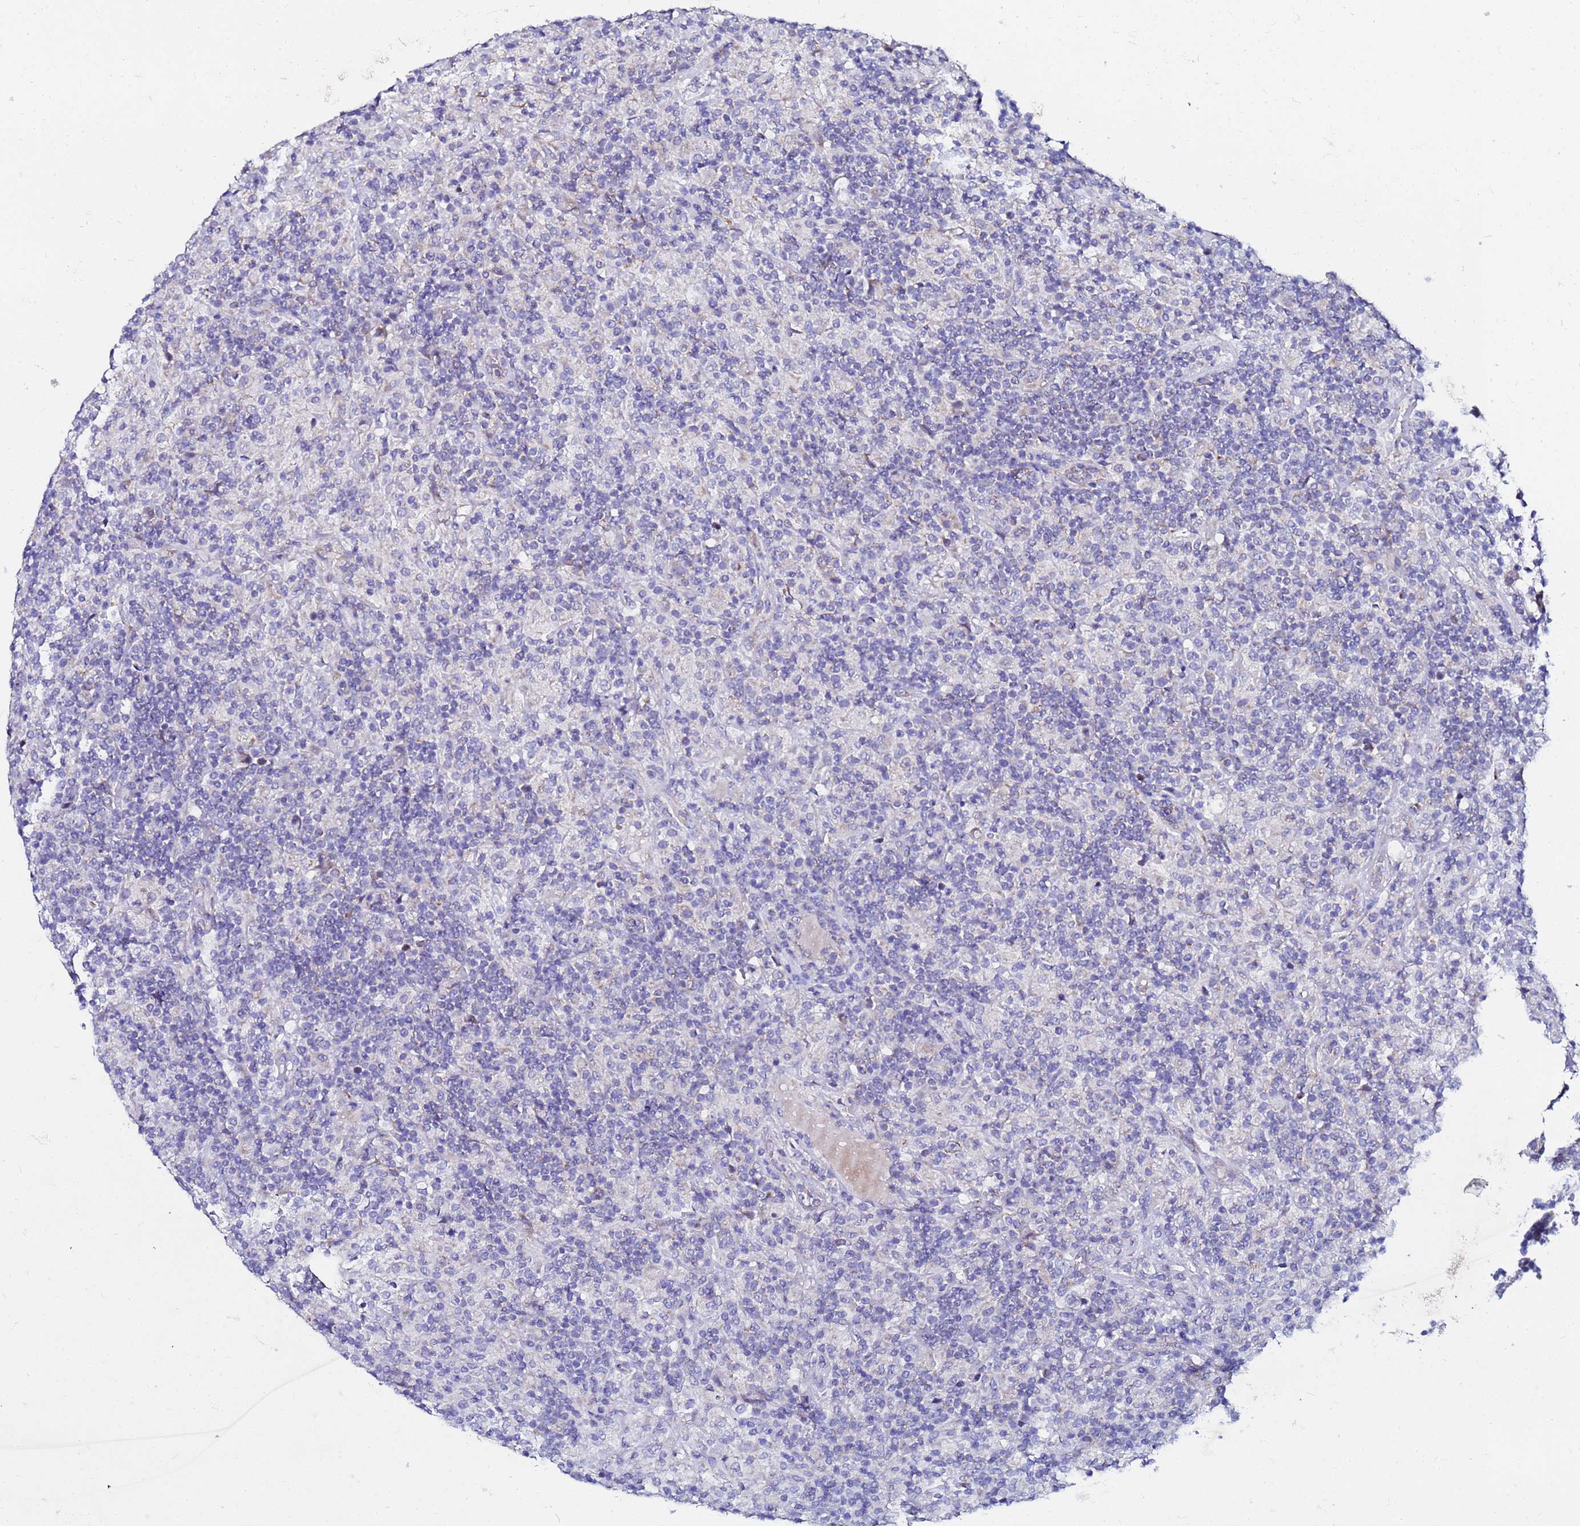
{"staining": {"intensity": "negative", "quantity": "none", "location": "none"}, "tissue": "lymphoma", "cell_type": "Tumor cells", "image_type": "cancer", "snomed": [{"axis": "morphology", "description": "Hodgkin's disease, NOS"}, {"axis": "topography", "description": "Lymph node"}], "caption": "DAB (3,3'-diaminobenzidine) immunohistochemical staining of human lymphoma demonstrates no significant expression in tumor cells. (DAB immunohistochemistry (IHC) visualized using brightfield microscopy, high magnification).", "gene": "FAHD2A", "patient": {"sex": "male", "age": 70}}